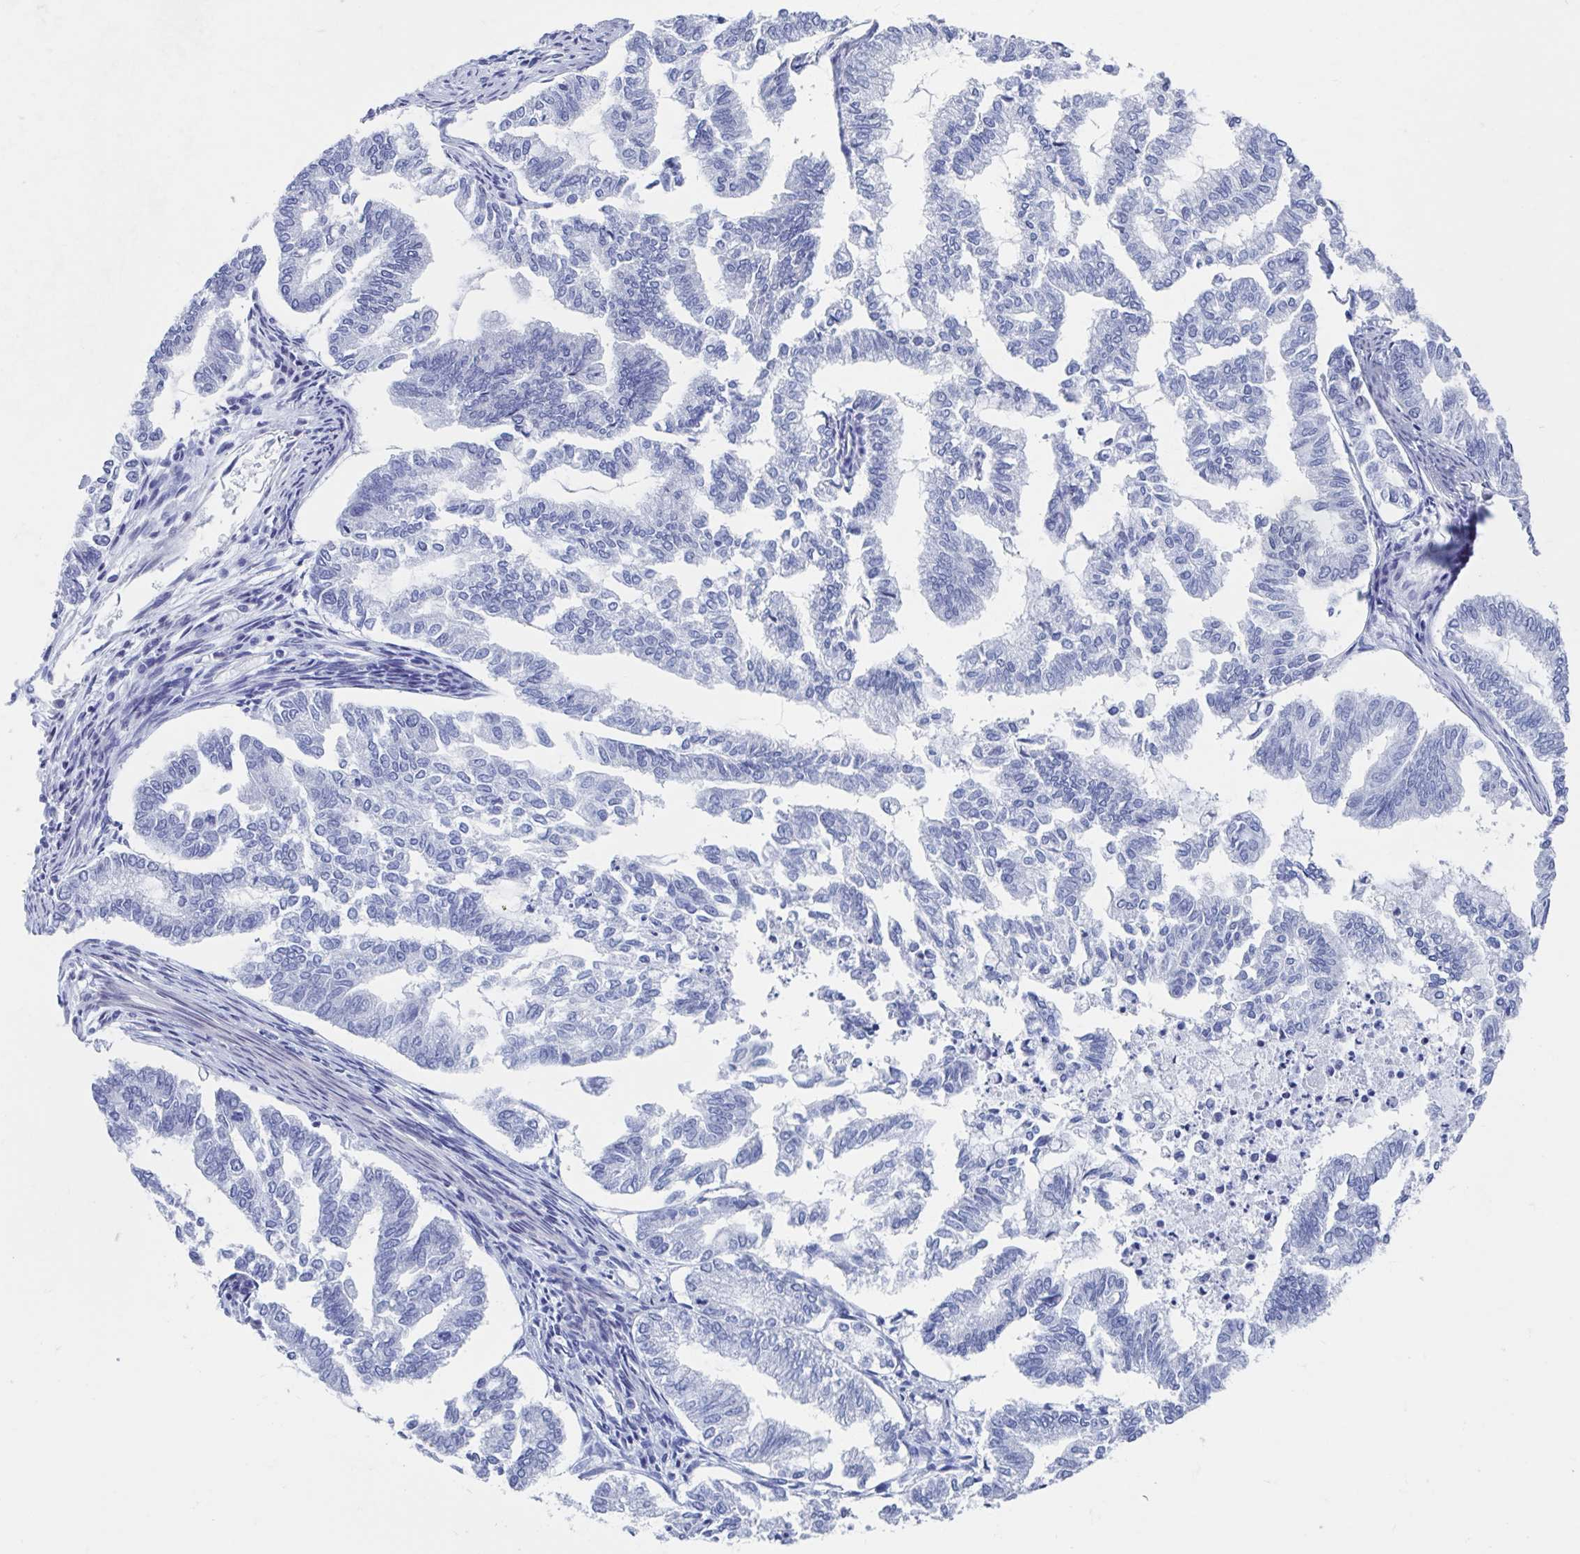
{"staining": {"intensity": "negative", "quantity": "none", "location": "none"}, "tissue": "endometrial cancer", "cell_type": "Tumor cells", "image_type": "cancer", "snomed": [{"axis": "morphology", "description": "Adenocarcinoma, NOS"}, {"axis": "topography", "description": "Endometrium"}], "caption": "Tumor cells show no significant staining in adenocarcinoma (endometrial).", "gene": "SHCBP1L", "patient": {"sex": "female", "age": 79}}